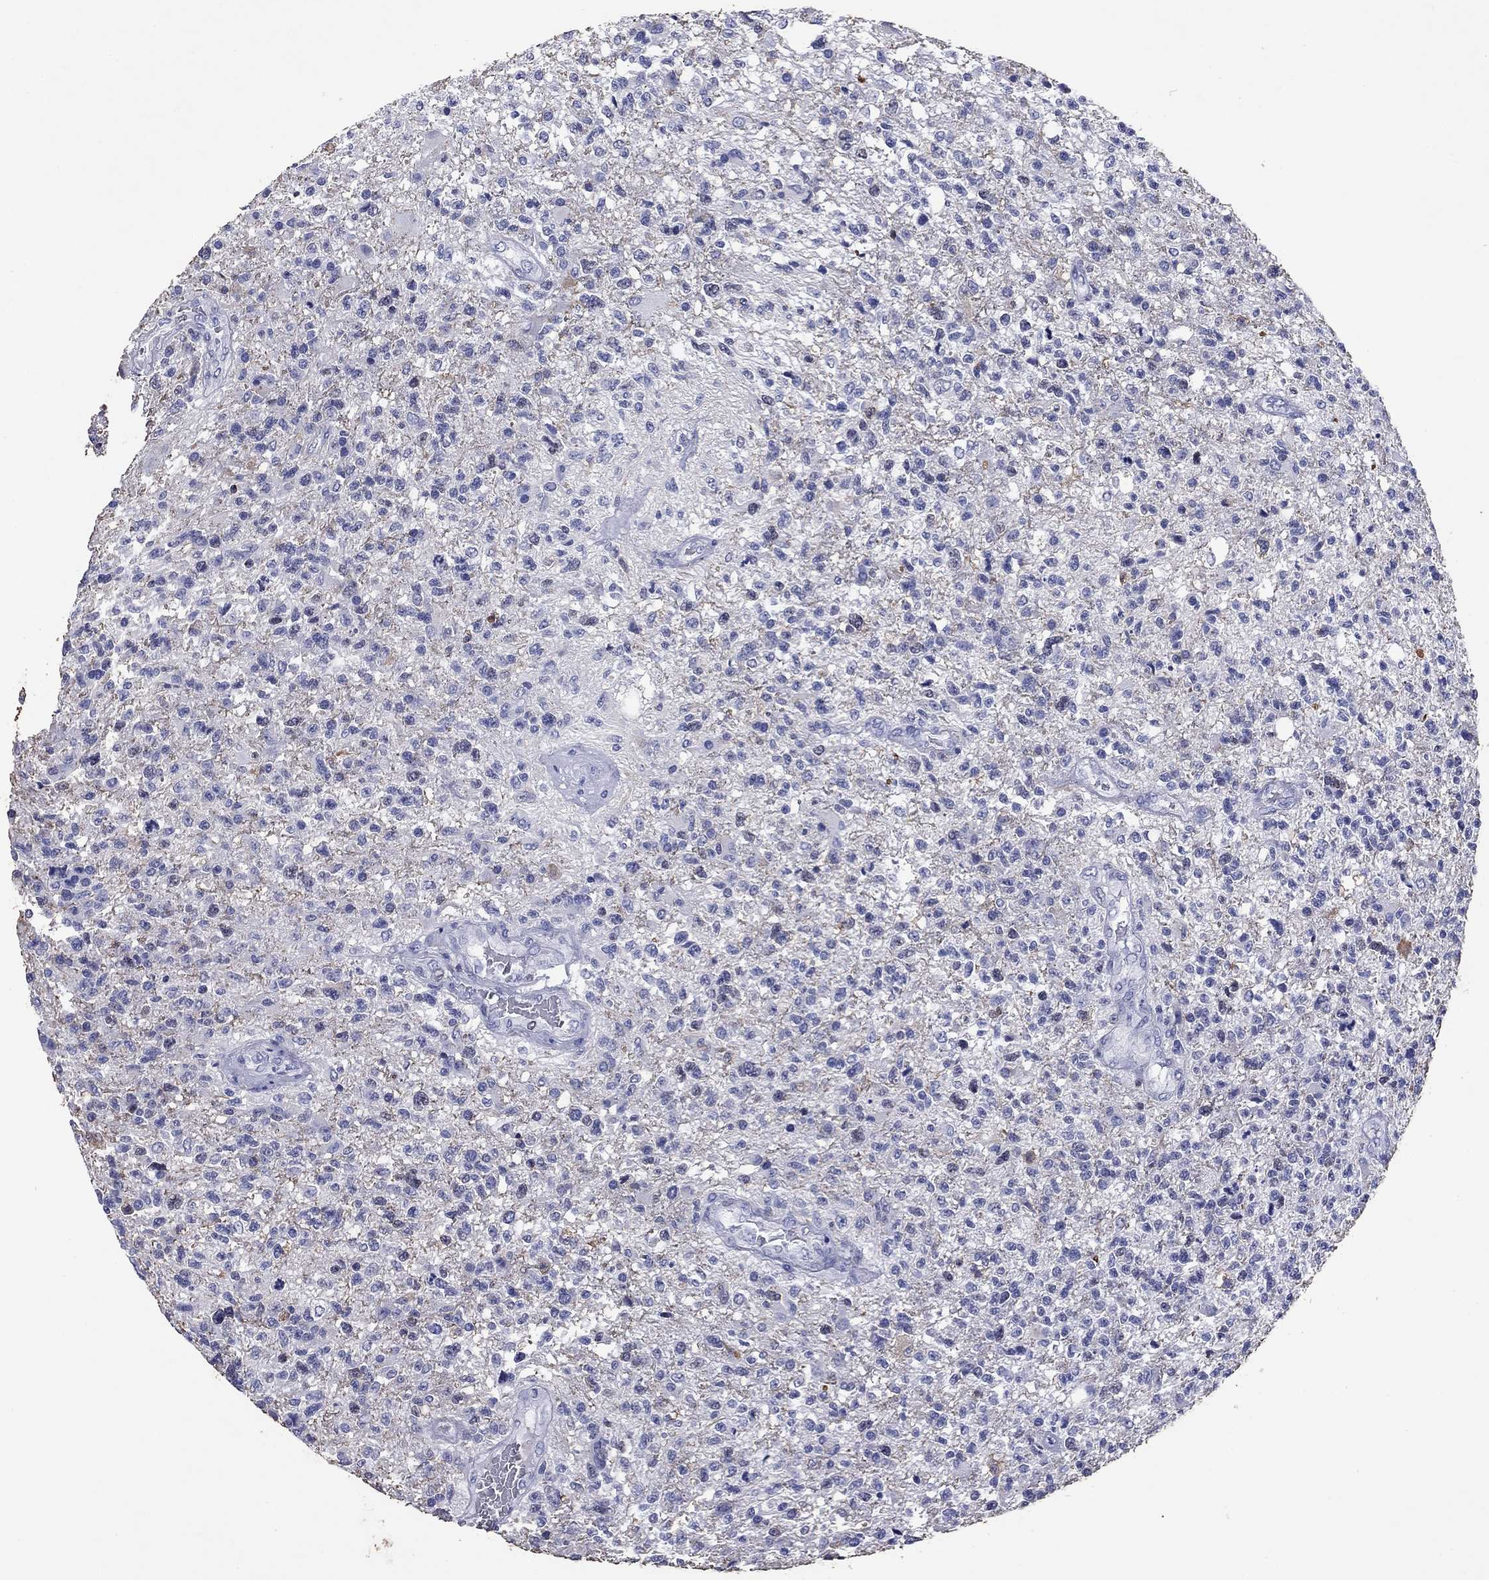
{"staining": {"intensity": "negative", "quantity": "none", "location": "none"}, "tissue": "glioma", "cell_type": "Tumor cells", "image_type": "cancer", "snomed": [{"axis": "morphology", "description": "Glioma, malignant, High grade"}, {"axis": "topography", "description": "Brain"}], "caption": "Immunohistochemistry (IHC) of glioma reveals no staining in tumor cells.", "gene": "GZMK", "patient": {"sex": "male", "age": 56}}